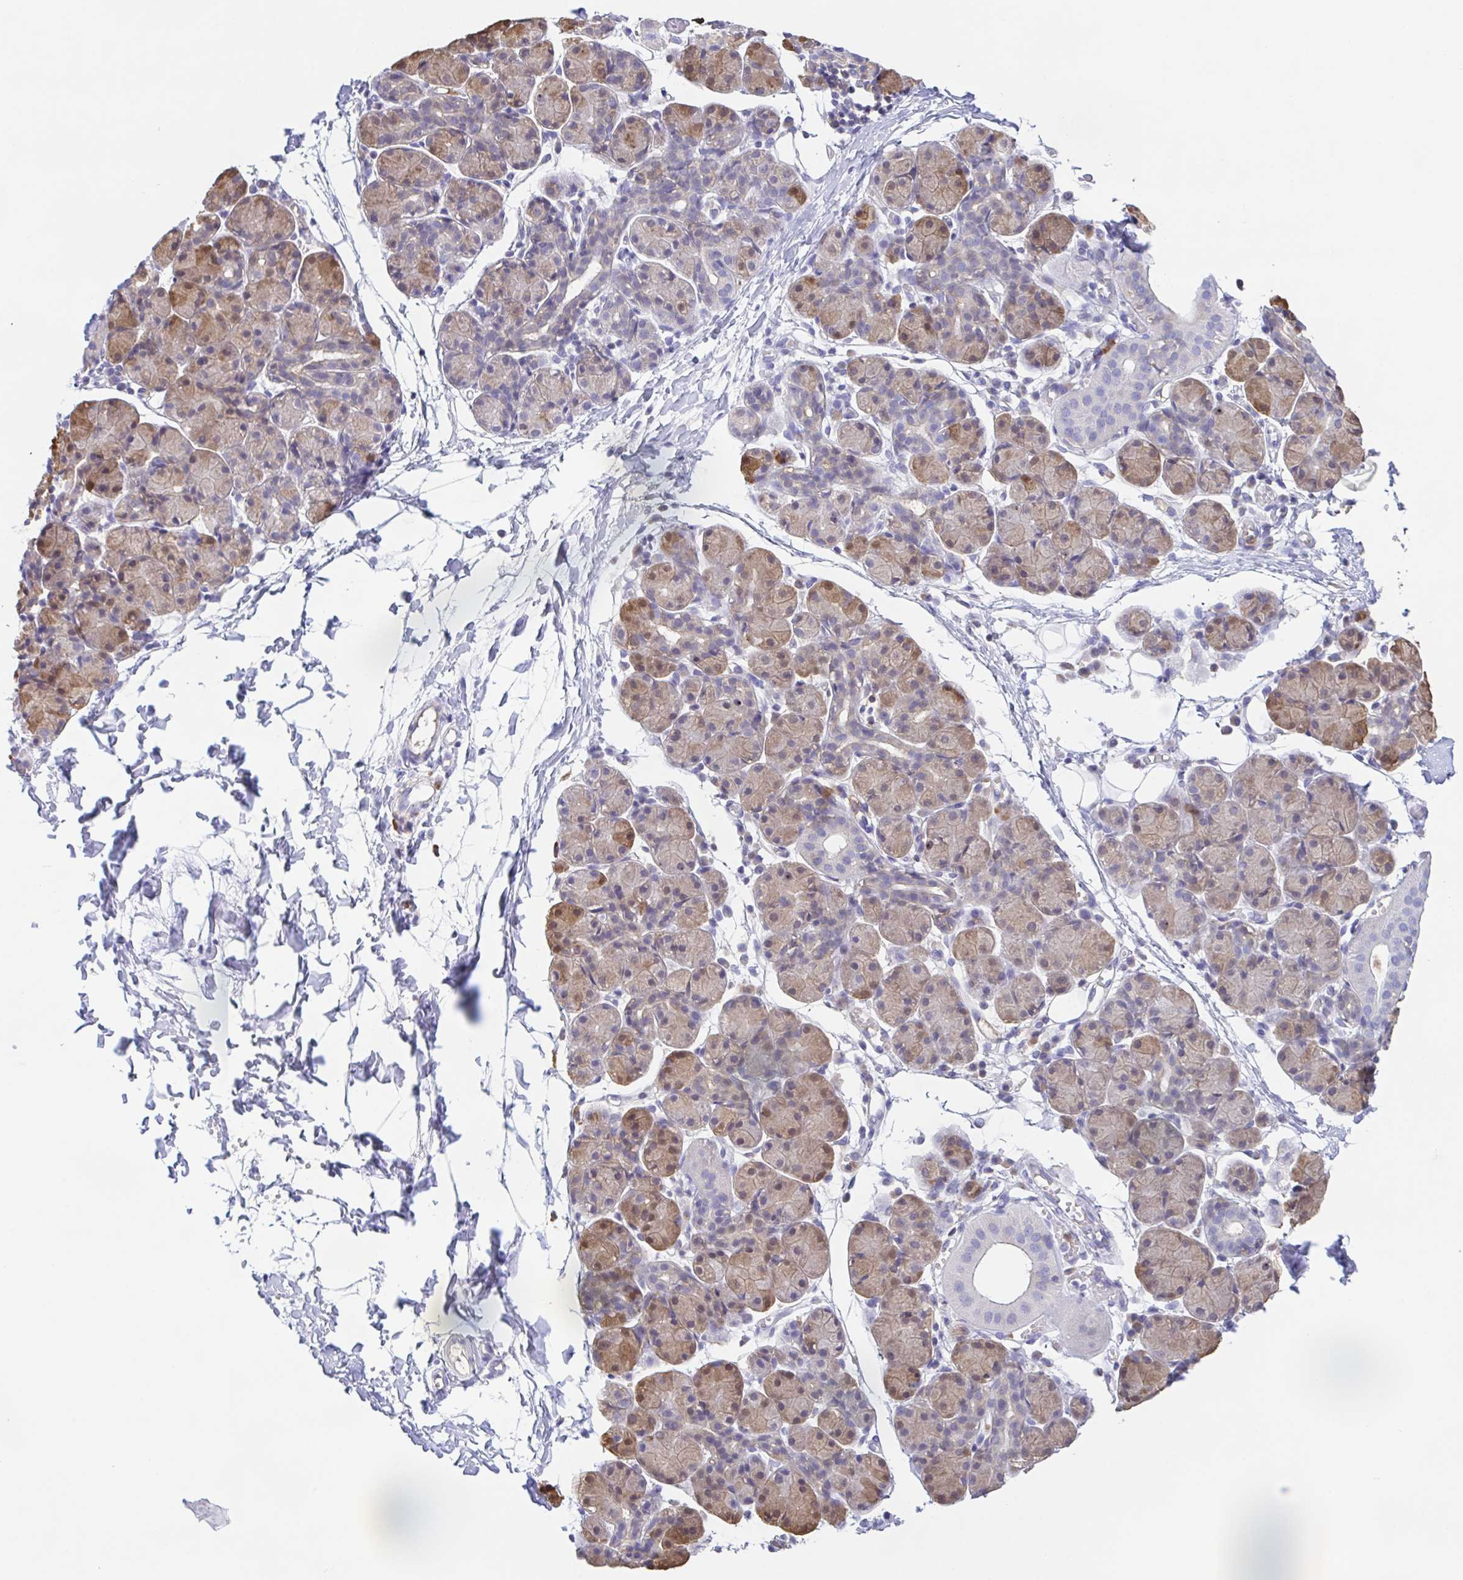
{"staining": {"intensity": "moderate", "quantity": "25%-75%", "location": "cytoplasmic/membranous"}, "tissue": "salivary gland", "cell_type": "Glandular cells", "image_type": "normal", "snomed": [{"axis": "morphology", "description": "Normal tissue, NOS"}, {"axis": "morphology", "description": "Inflammation, NOS"}, {"axis": "topography", "description": "Lymph node"}, {"axis": "topography", "description": "Salivary gland"}], "caption": "Protein expression analysis of normal salivary gland shows moderate cytoplasmic/membranous positivity in about 25%-75% of glandular cells. Nuclei are stained in blue.", "gene": "ARPP21", "patient": {"sex": "male", "age": 3}}